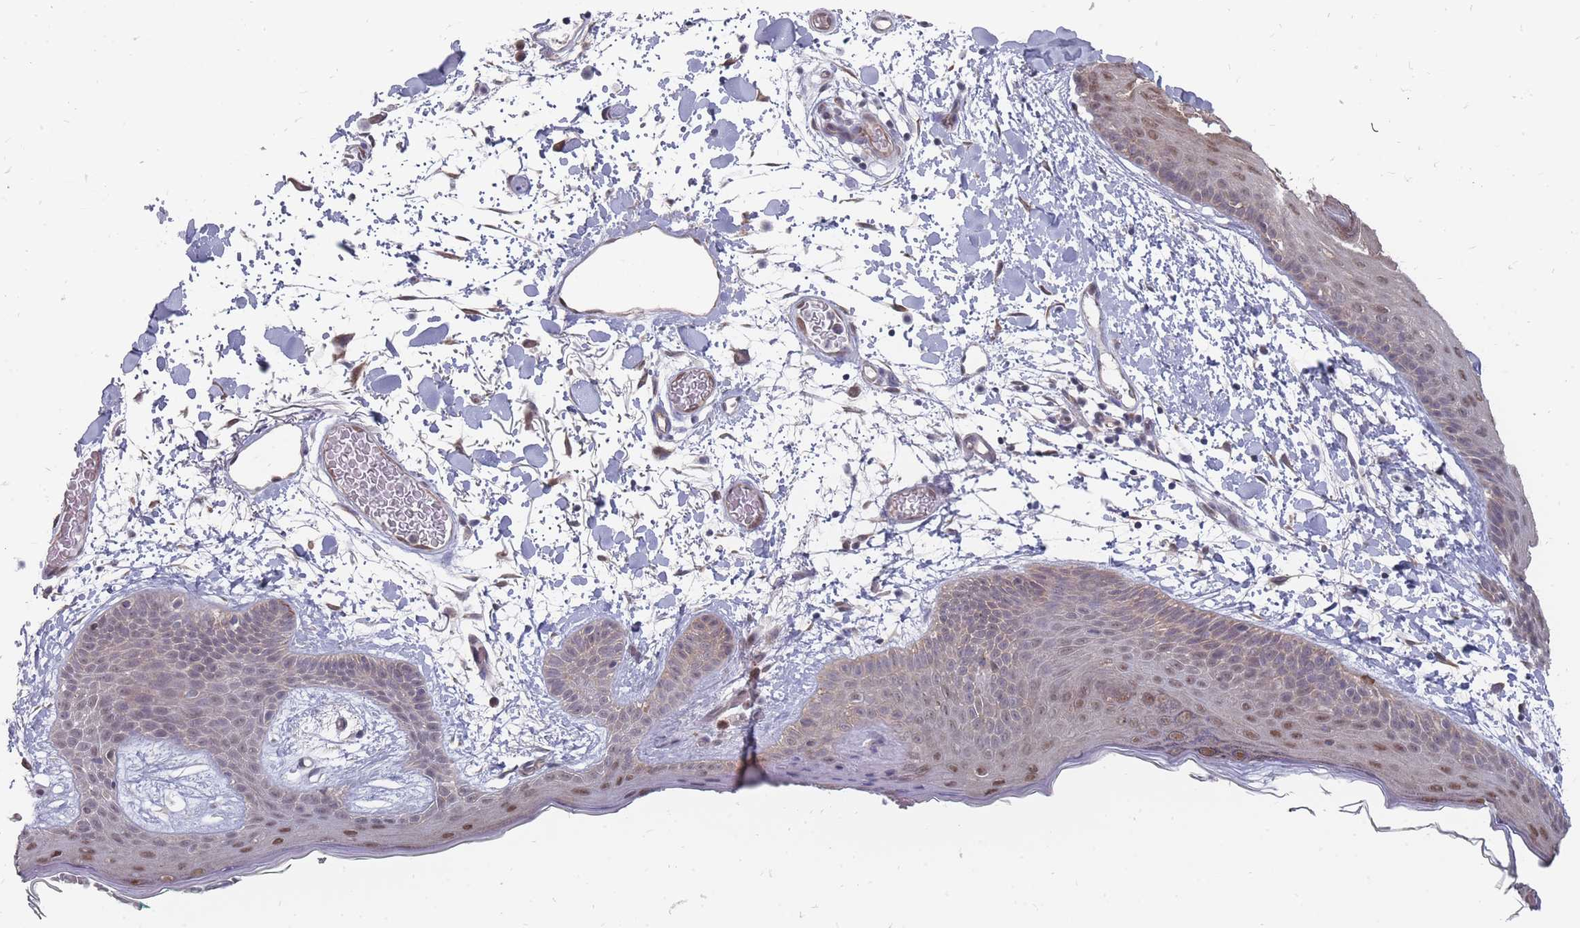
{"staining": {"intensity": "moderate", "quantity": ">75%", "location": "cytoplasmic/membranous,nuclear"}, "tissue": "skin", "cell_type": "Fibroblasts", "image_type": "normal", "snomed": [{"axis": "morphology", "description": "Normal tissue, NOS"}, {"axis": "topography", "description": "Skin"}], "caption": "The micrograph displays staining of normal skin, revealing moderate cytoplasmic/membranous,nuclear protein positivity (brown color) within fibroblasts. The staining was performed using DAB to visualize the protein expression in brown, while the nuclei were stained in blue with hematoxylin (Magnification: 20x).", "gene": "NKD1", "patient": {"sex": "male", "age": 79}}